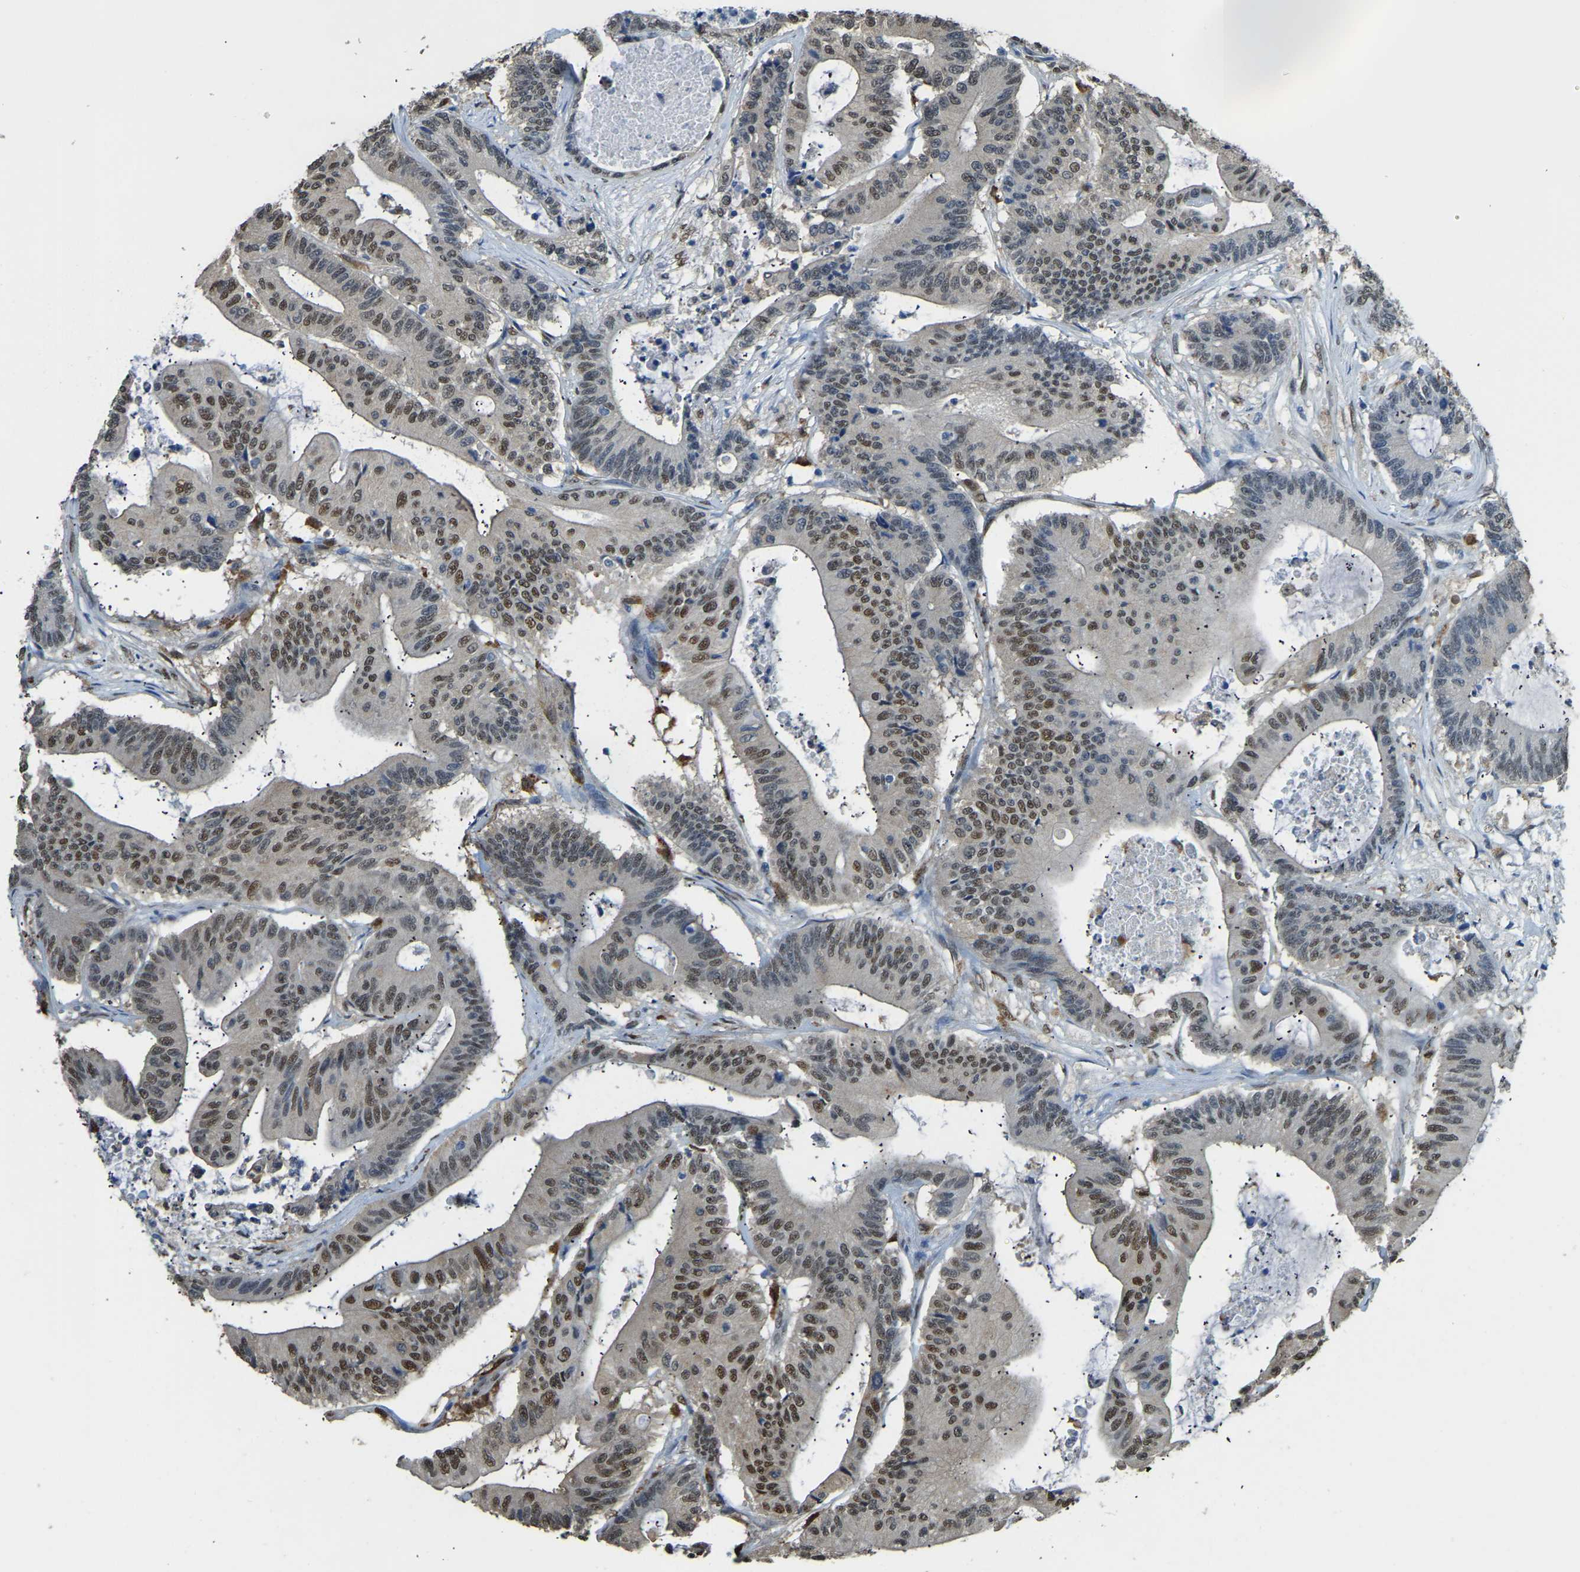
{"staining": {"intensity": "strong", "quantity": "25%-75%", "location": "nuclear"}, "tissue": "colorectal cancer", "cell_type": "Tumor cells", "image_type": "cancer", "snomed": [{"axis": "morphology", "description": "Adenocarcinoma, NOS"}, {"axis": "topography", "description": "Colon"}], "caption": "Immunohistochemistry histopathology image of adenocarcinoma (colorectal) stained for a protein (brown), which reveals high levels of strong nuclear staining in approximately 25%-75% of tumor cells.", "gene": "NANS", "patient": {"sex": "female", "age": 84}}